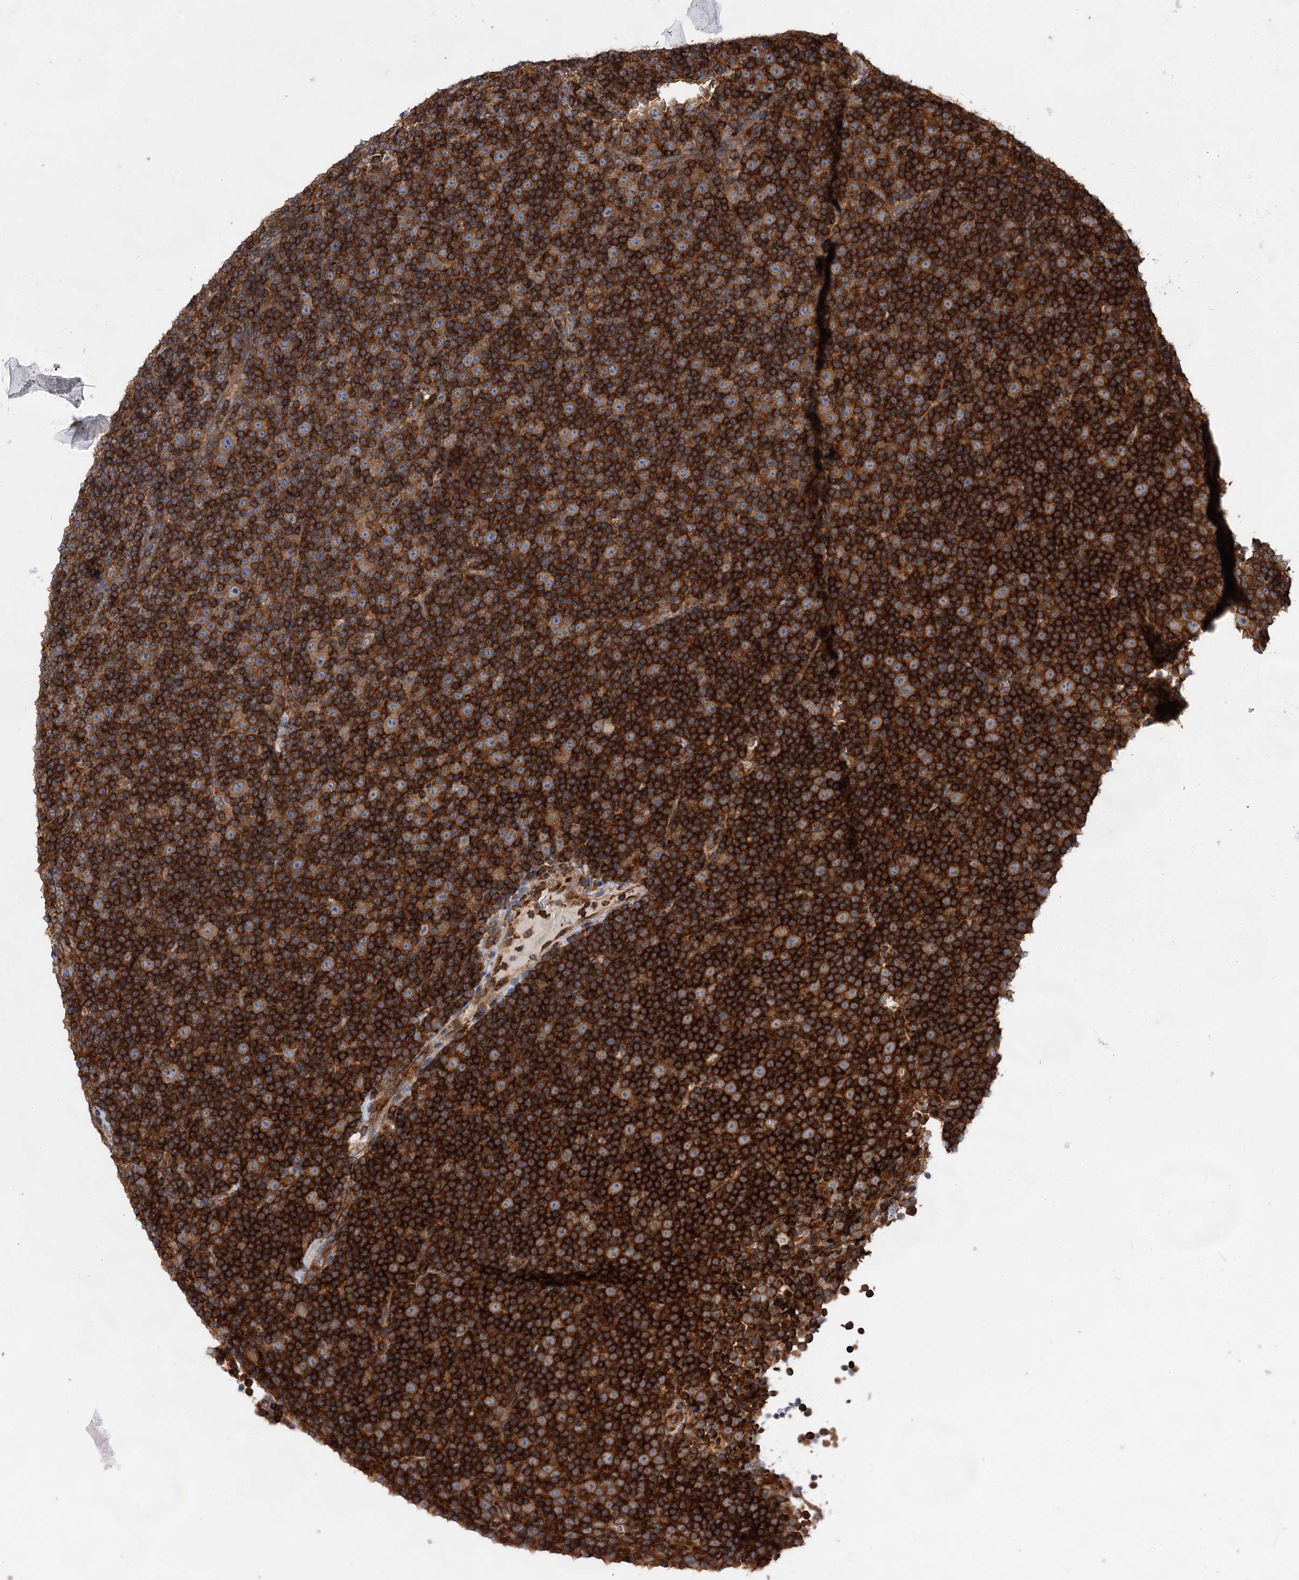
{"staining": {"intensity": "strong", "quantity": ">75%", "location": "cytoplasmic/membranous"}, "tissue": "lymphoma", "cell_type": "Tumor cells", "image_type": "cancer", "snomed": [{"axis": "morphology", "description": "Malignant lymphoma, non-Hodgkin's type, Low grade"}, {"axis": "topography", "description": "Lymph node"}], "caption": "Immunohistochemistry (IHC) photomicrograph of neoplastic tissue: lymphoma stained using IHC shows high levels of strong protein expression localized specifically in the cytoplasmic/membranous of tumor cells, appearing as a cytoplasmic/membranous brown color.", "gene": "PACS1", "patient": {"sex": "female", "age": 67}}